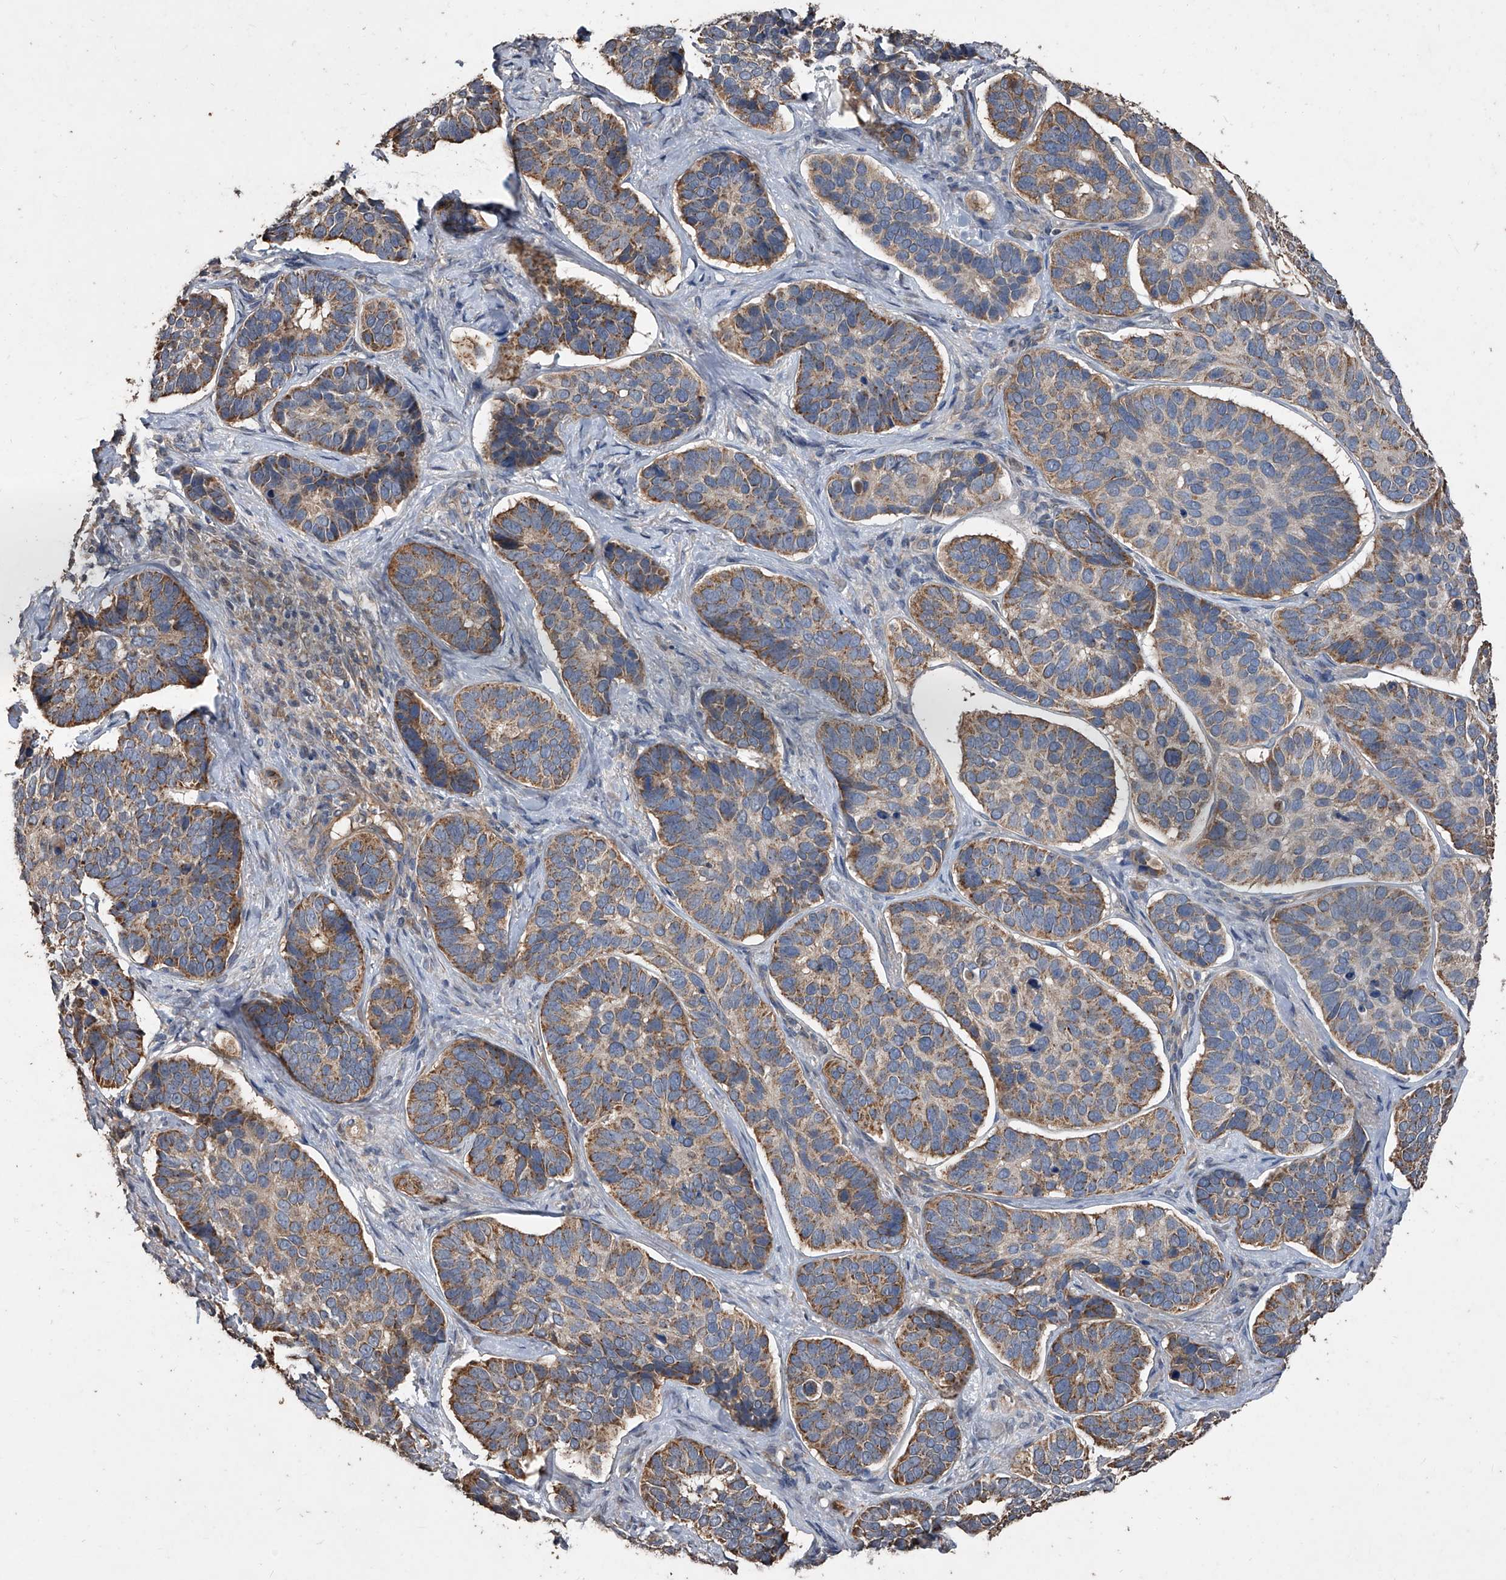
{"staining": {"intensity": "moderate", "quantity": ">75%", "location": "cytoplasmic/membranous"}, "tissue": "skin cancer", "cell_type": "Tumor cells", "image_type": "cancer", "snomed": [{"axis": "morphology", "description": "Basal cell carcinoma"}, {"axis": "topography", "description": "Skin"}], "caption": "An image showing moderate cytoplasmic/membranous staining in about >75% of tumor cells in basal cell carcinoma (skin), as visualized by brown immunohistochemical staining.", "gene": "LTV1", "patient": {"sex": "male", "age": 62}}